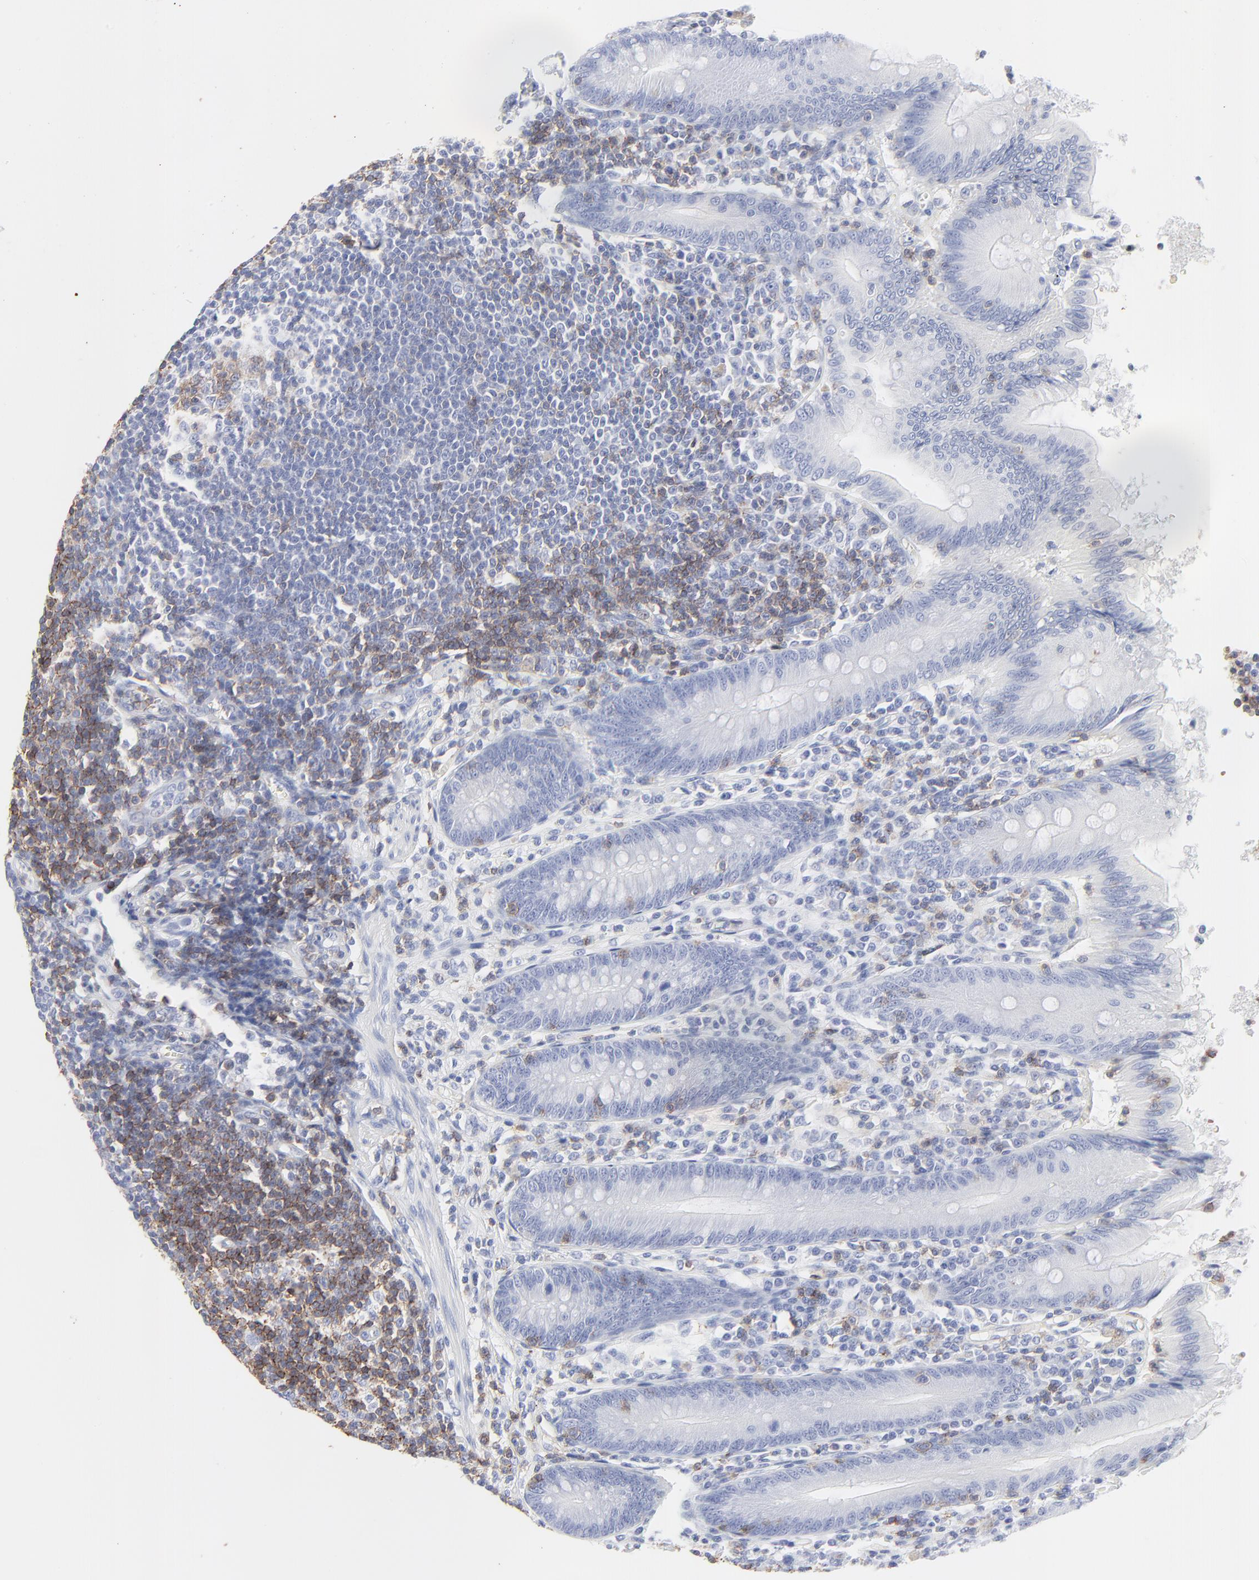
{"staining": {"intensity": "negative", "quantity": "none", "location": "none"}, "tissue": "appendix", "cell_type": "Glandular cells", "image_type": "normal", "snomed": [{"axis": "morphology", "description": "Normal tissue, NOS"}, {"axis": "morphology", "description": "Inflammation, NOS"}, {"axis": "topography", "description": "Appendix"}], "caption": "A micrograph of appendix stained for a protein reveals no brown staining in glandular cells.", "gene": "LCK", "patient": {"sex": "male", "age": 46}}